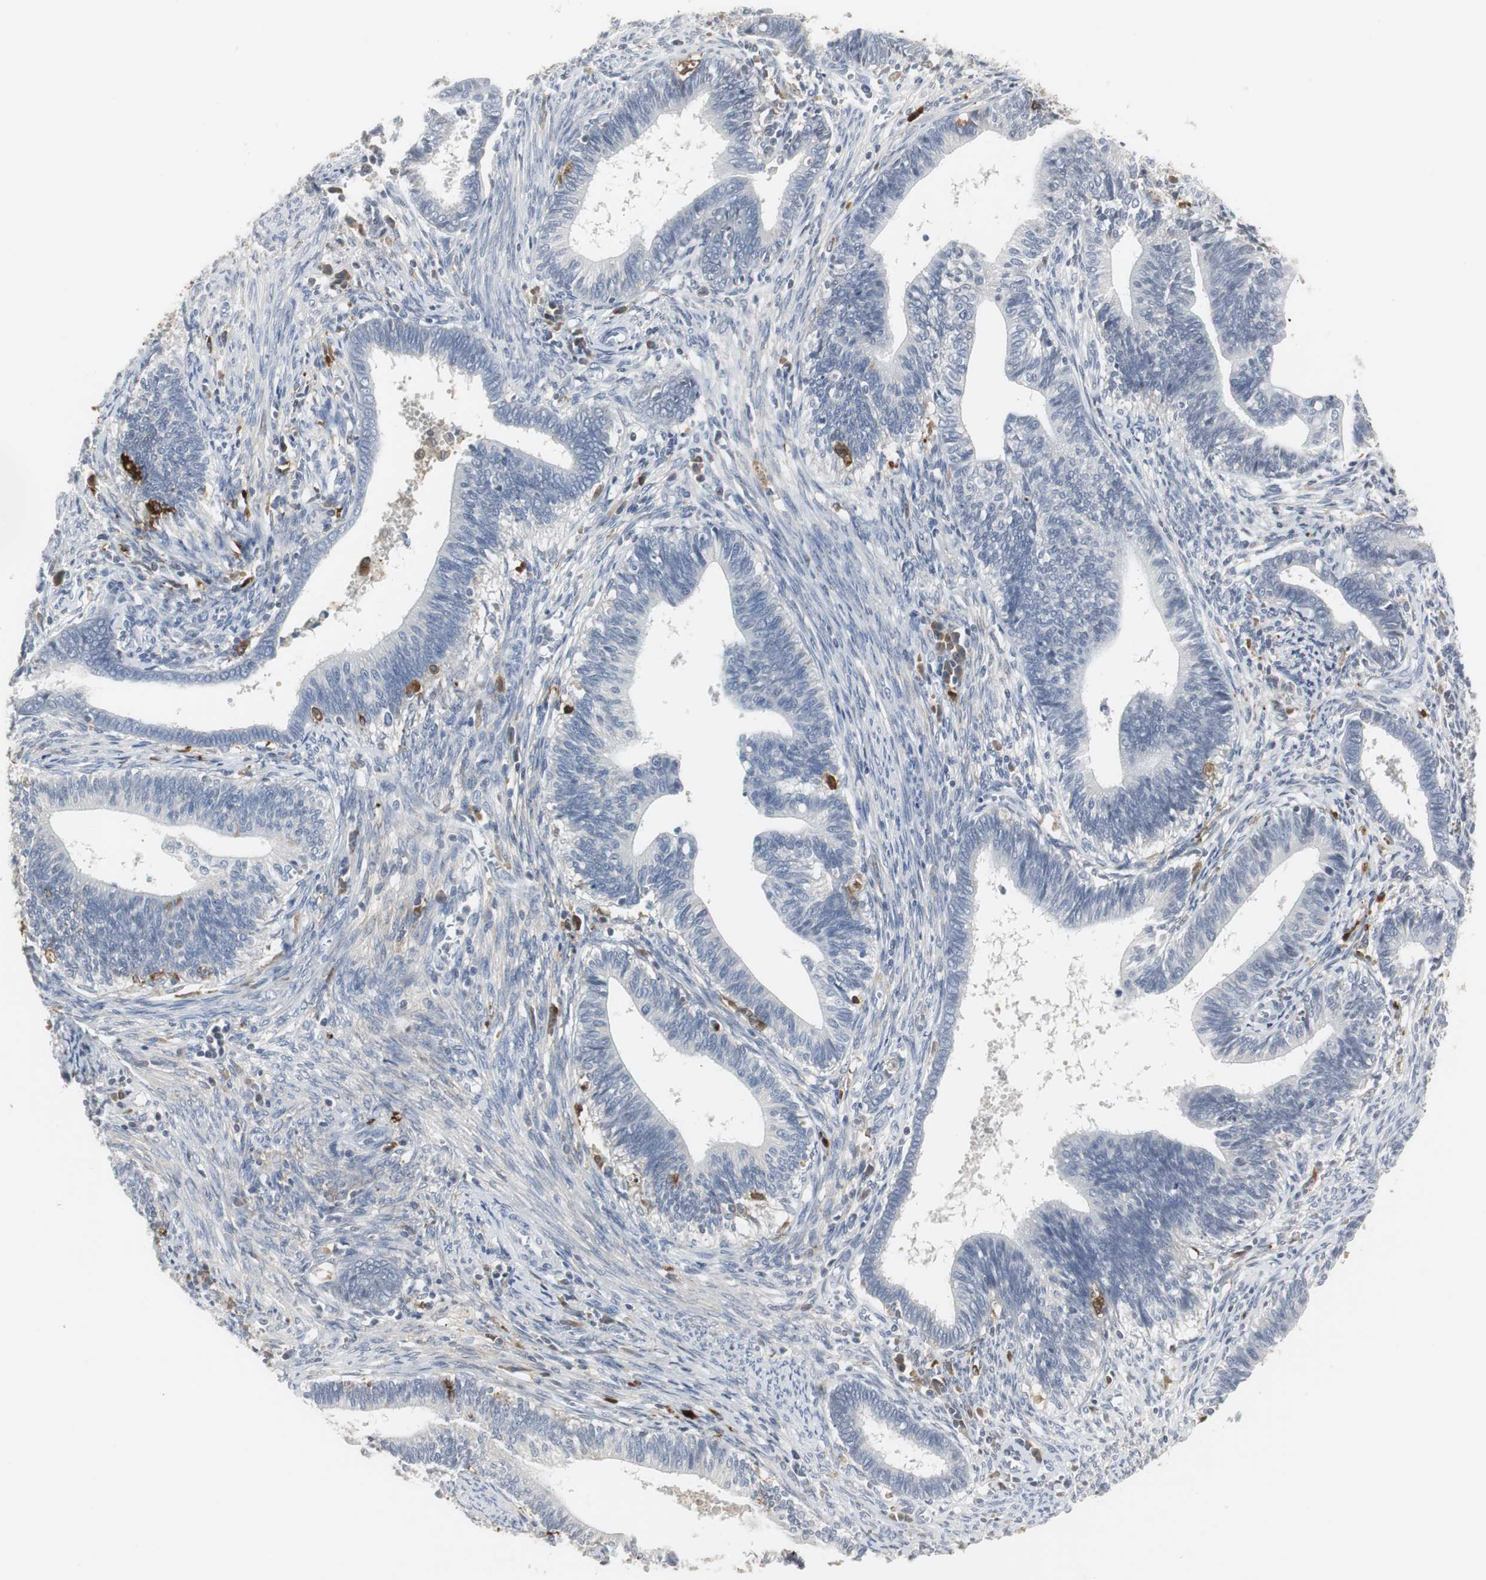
{"staining": {"intensity": "negative", "quantity": "none", "location": "none"}, "tissue": "cervical cancer", "cell_type": "Tumor cells", "image_type": "cancer", "snomed": [{"axis": "morphology", "description": "Adenocarcinoma, NOS"}, {"axis": "topography", "description": "Cervix"}], "caption": "High magnification brightfield microscopy of adenocarcinoma (cervical) stained with DAB (3,3'-diaminobenzidine) (brown) and counterstained with hematoxylin (blue): tumor cells show no significant expression.", "gene": "PI15", "patient": {"sex": "female", "age": 44}}